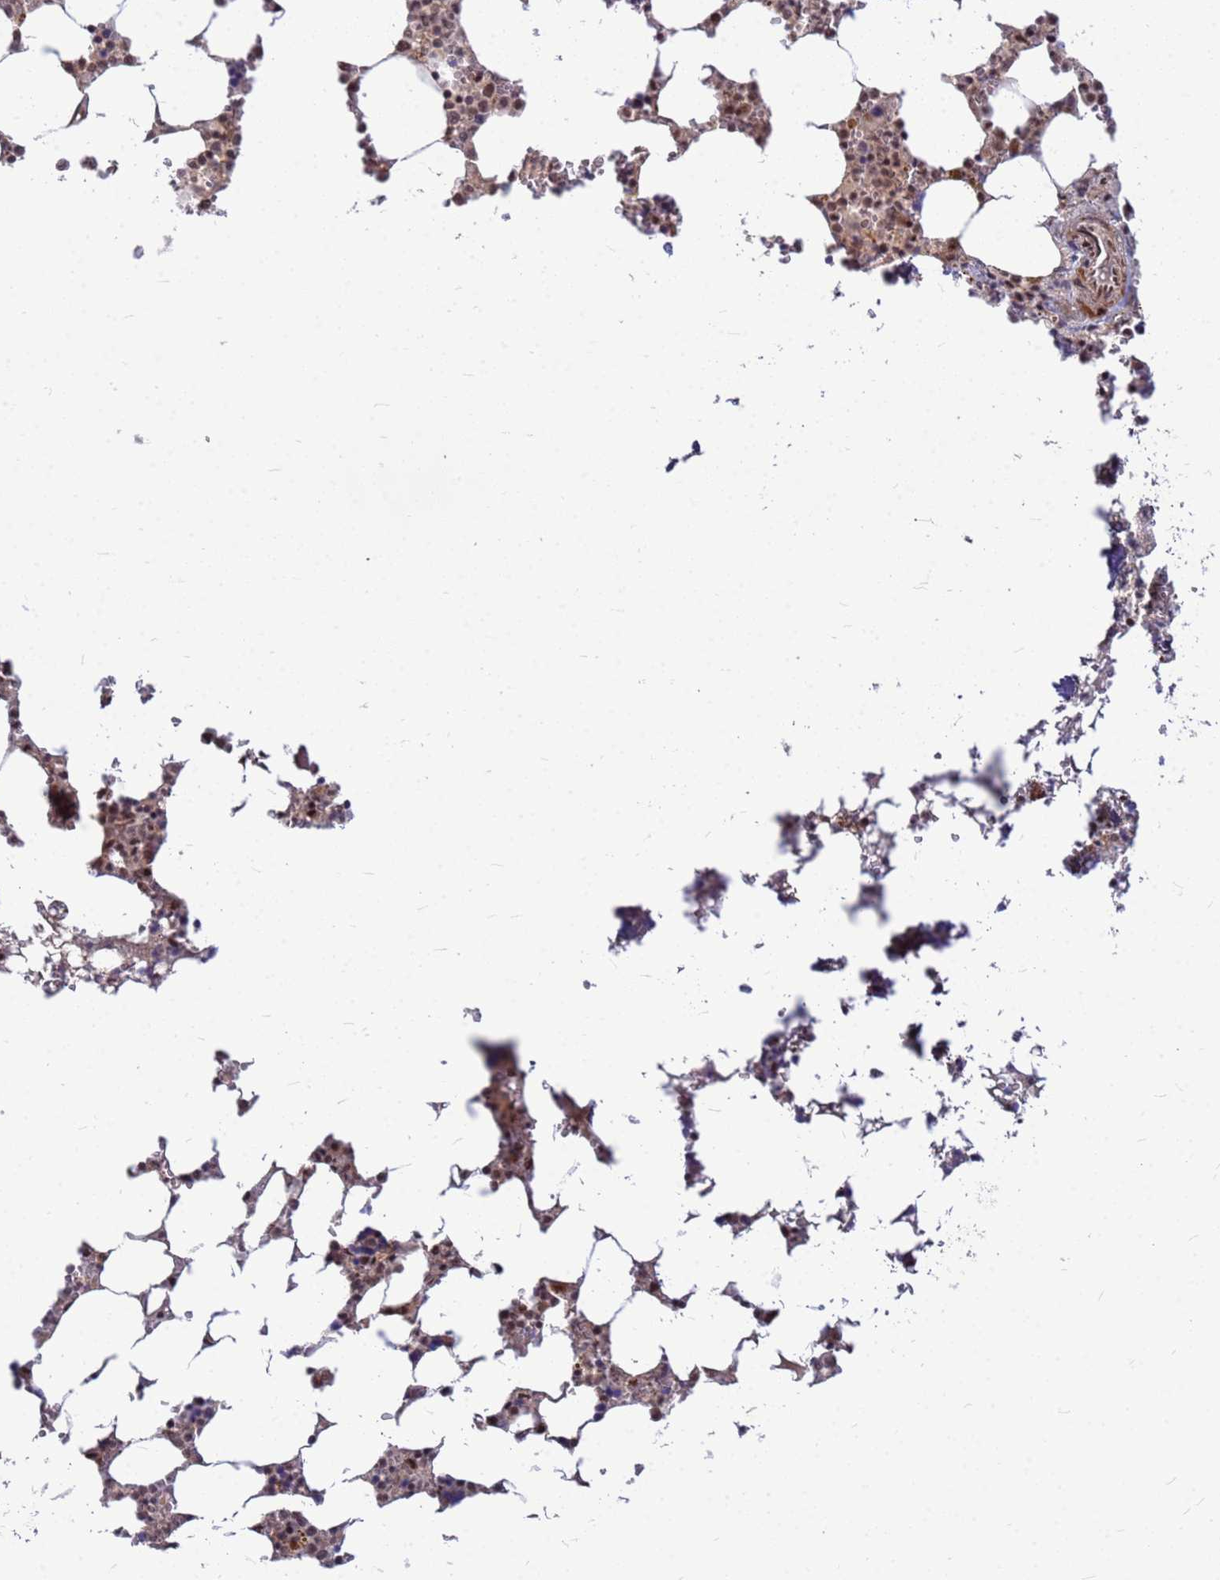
{"staining": {"intensity": "strong", "quantity": "25%-75%", "location": "nuclear"}, "tissue": "bone marrow", "cell_type": "Hematopoietic cells", "image_type": "normal", "snomed": [{"axis": "morphology", "description": "Normal tissue, NOS"}, {"axis": "topography", "description": "Bone marrow"}], "caption": "DAB (3,3'-diaminobenzidine) immunohistochemical staining of normal bone marrow demonstrates strong nuclear protein expression in approximately 25%-75% of hematopoietic cells.", "gene": "NCBP2", "patient": {"sex": "male", "age": 64}}